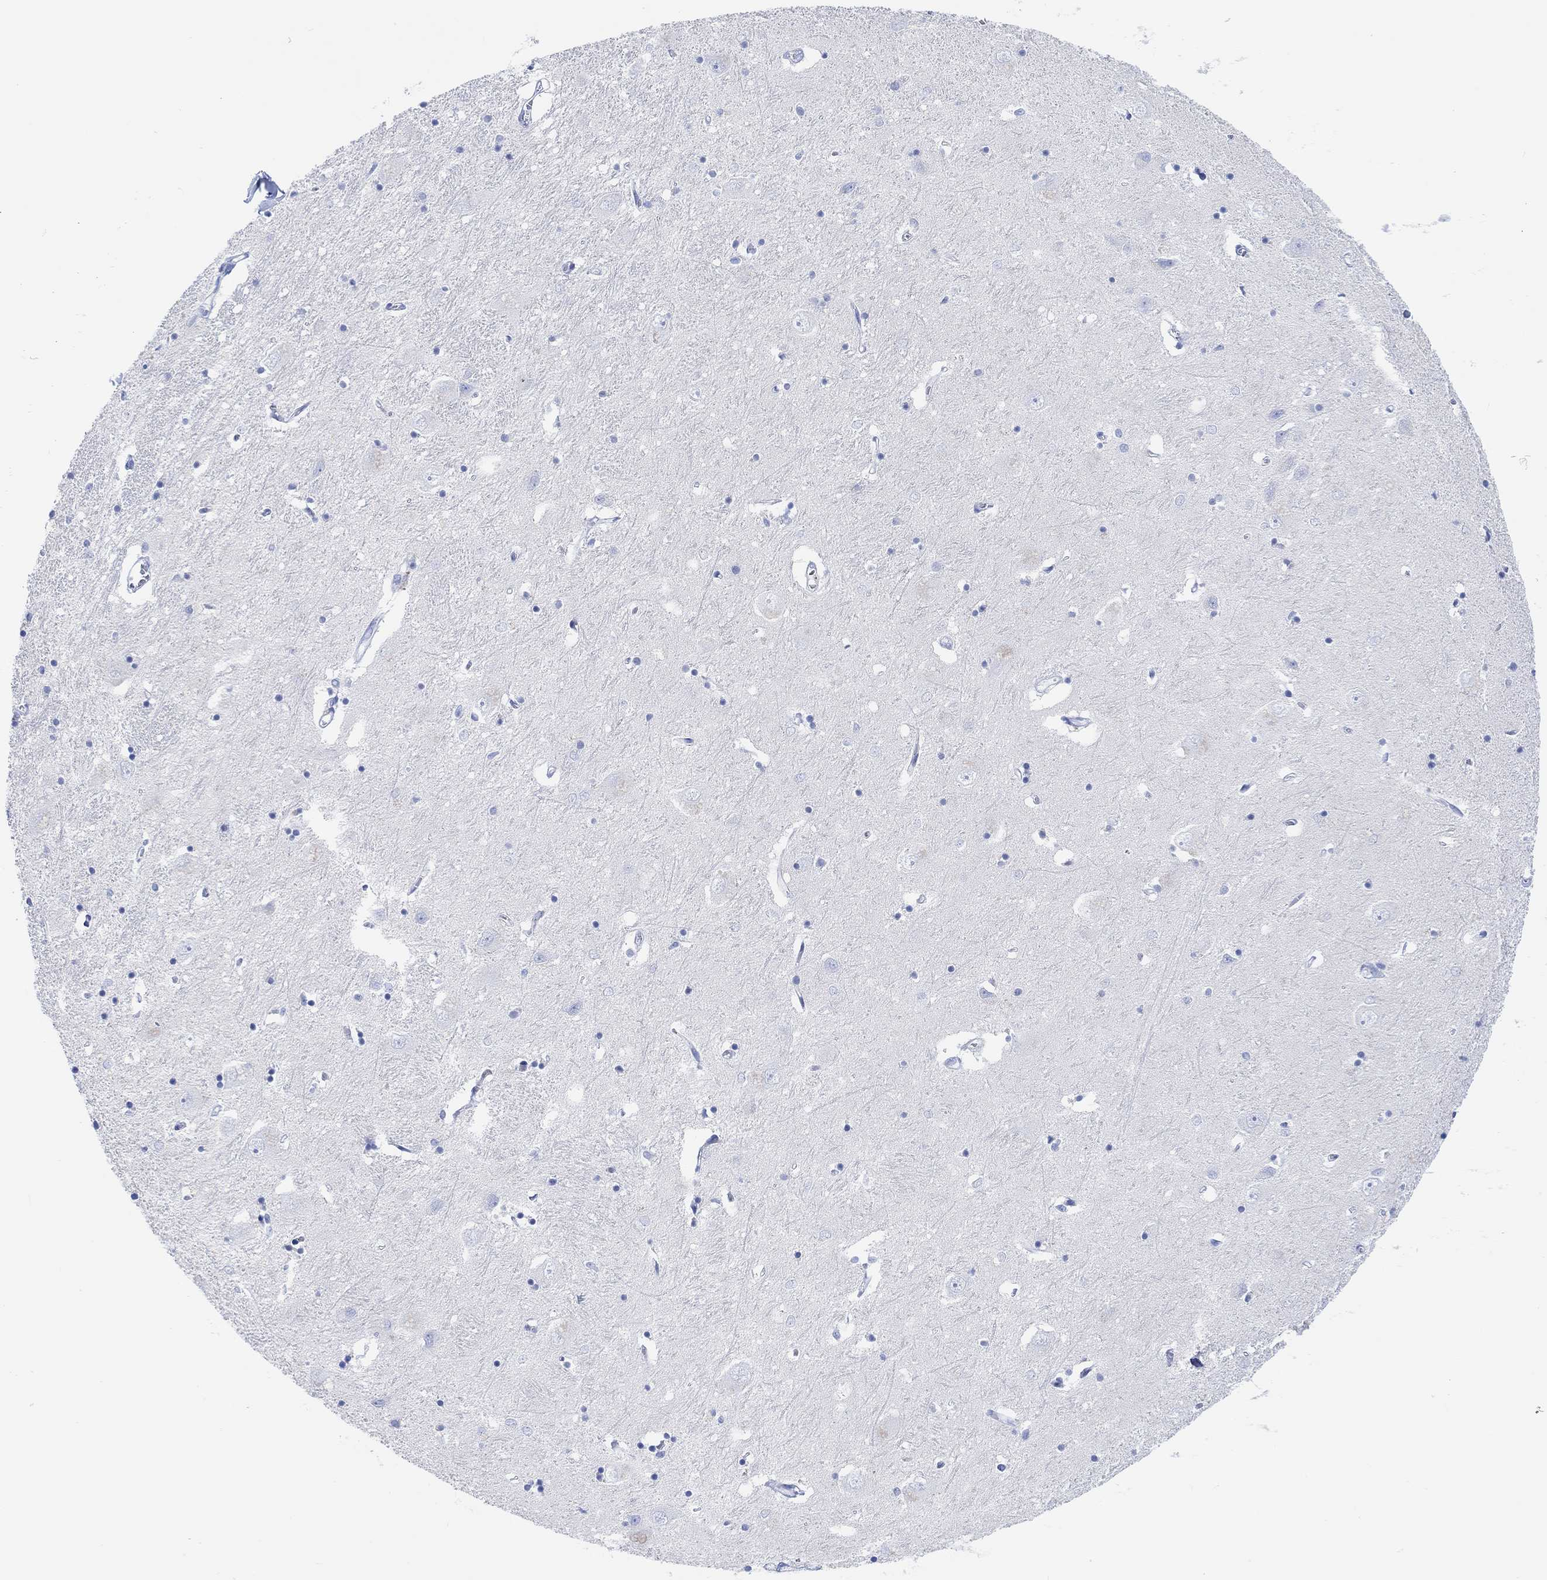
{"staining": {"intensity": "negative", "quantity": "none", "location": "none"}, "tissue": "caudate", "cell_type": "Glial cells", "image_type": "normal", "snomed": [{"axis": "morphology", "description": "Normal tissue, NOS"}, {"axis": "topography", "description": "Lateral ventricle wall"}], "caption": "There is no significant positivity in glial cells of caudate. (DAB IHC visualized using brightfield microscopy, high magnification).", "gene": "ANKRD33", "patient": {"sex": "male", "age": 54}}